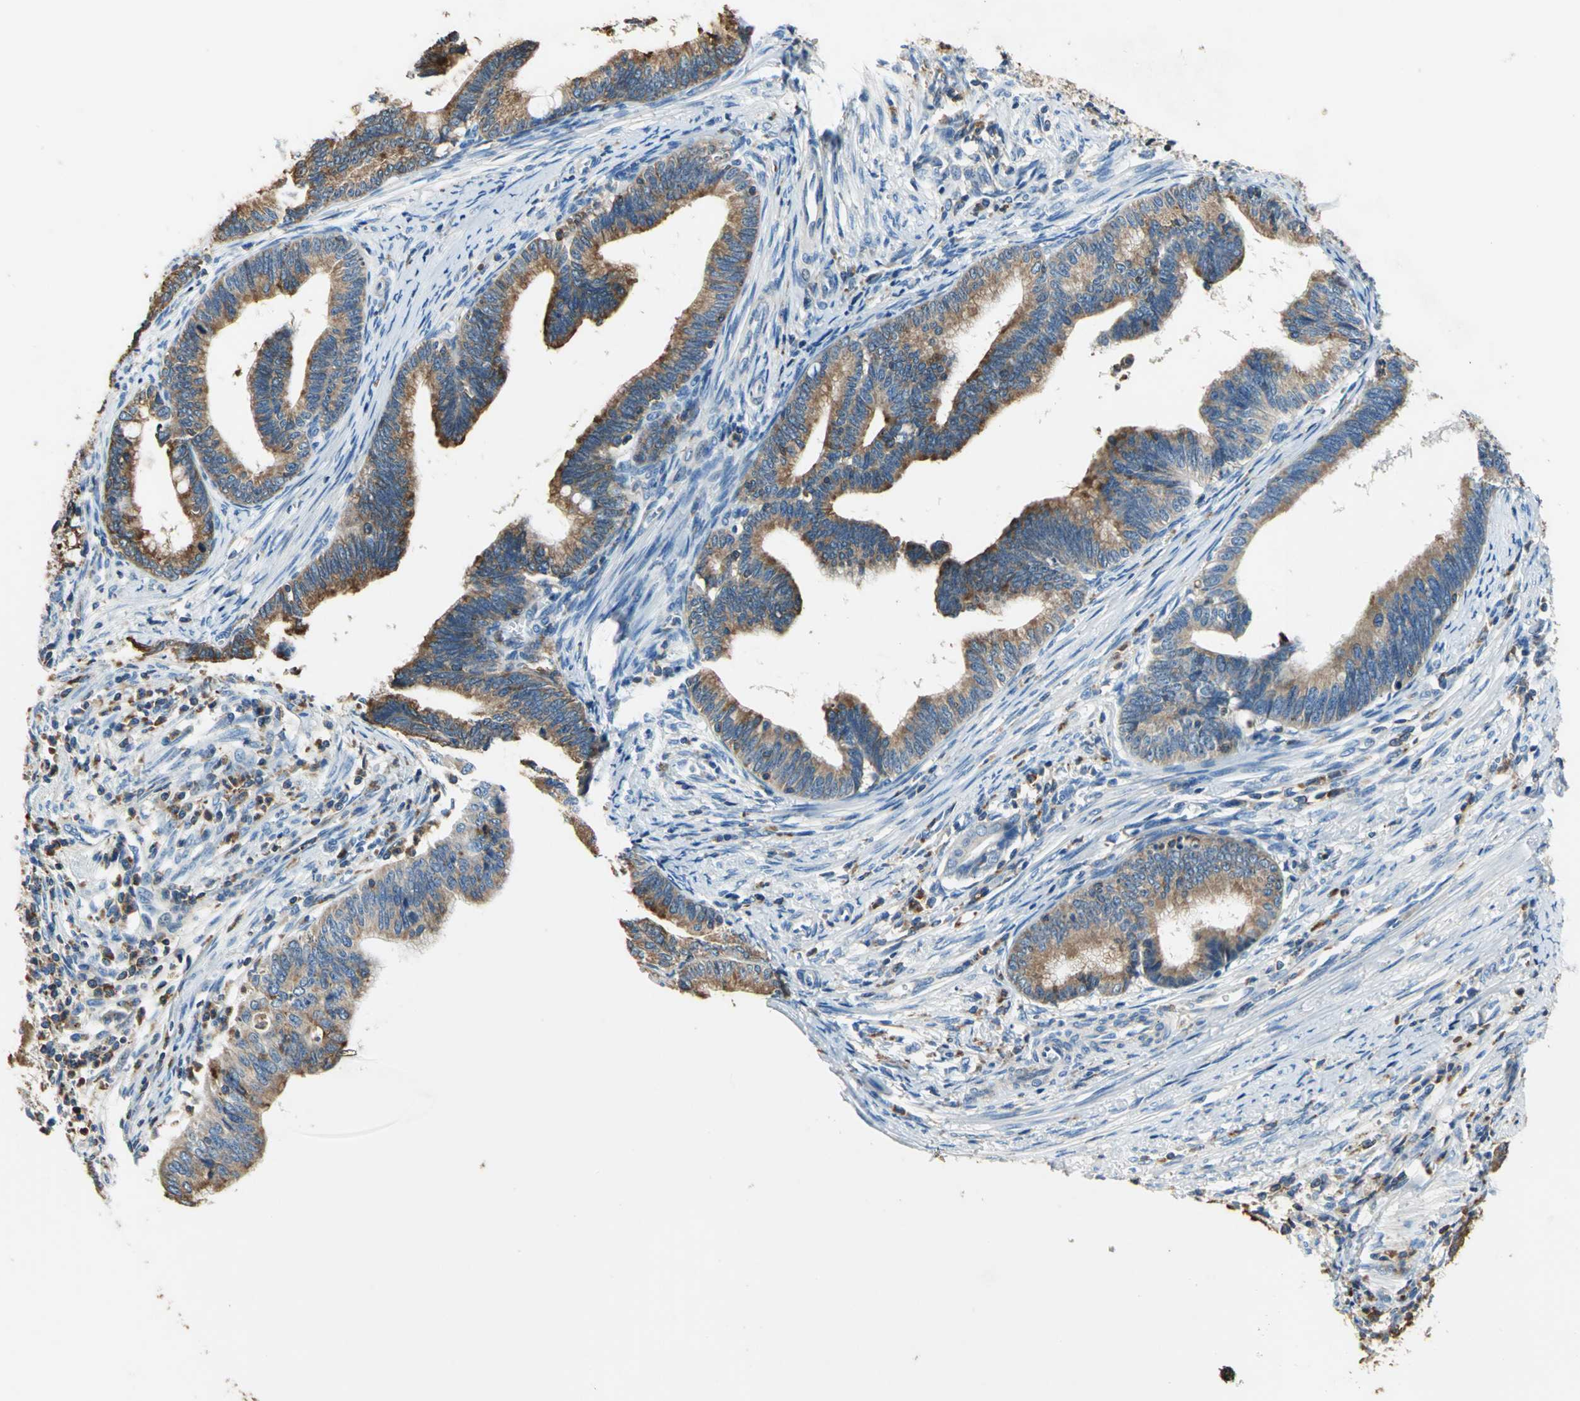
{"staining": {"intensity": "strong", "quantity": ">75%", "location": "cytoplasmic/membranous"}, "tissue": "cervical cancer", "cell_type": "Tumor cells", "image_type": "cancer", "snomed": [{"axis": "morphology", "description": "Adenocarcinoma, NOS"}, {"axis": "topography", "description": "Cervix"}], "caption": "Cervical adenocarcinoma stained with a brown dye reveals strong cytoplasmic/membranous positive expression in about >75% of tumor cells.", "gene": "SEPTIN6", "patient": {"sex": "female", "age": 36}}